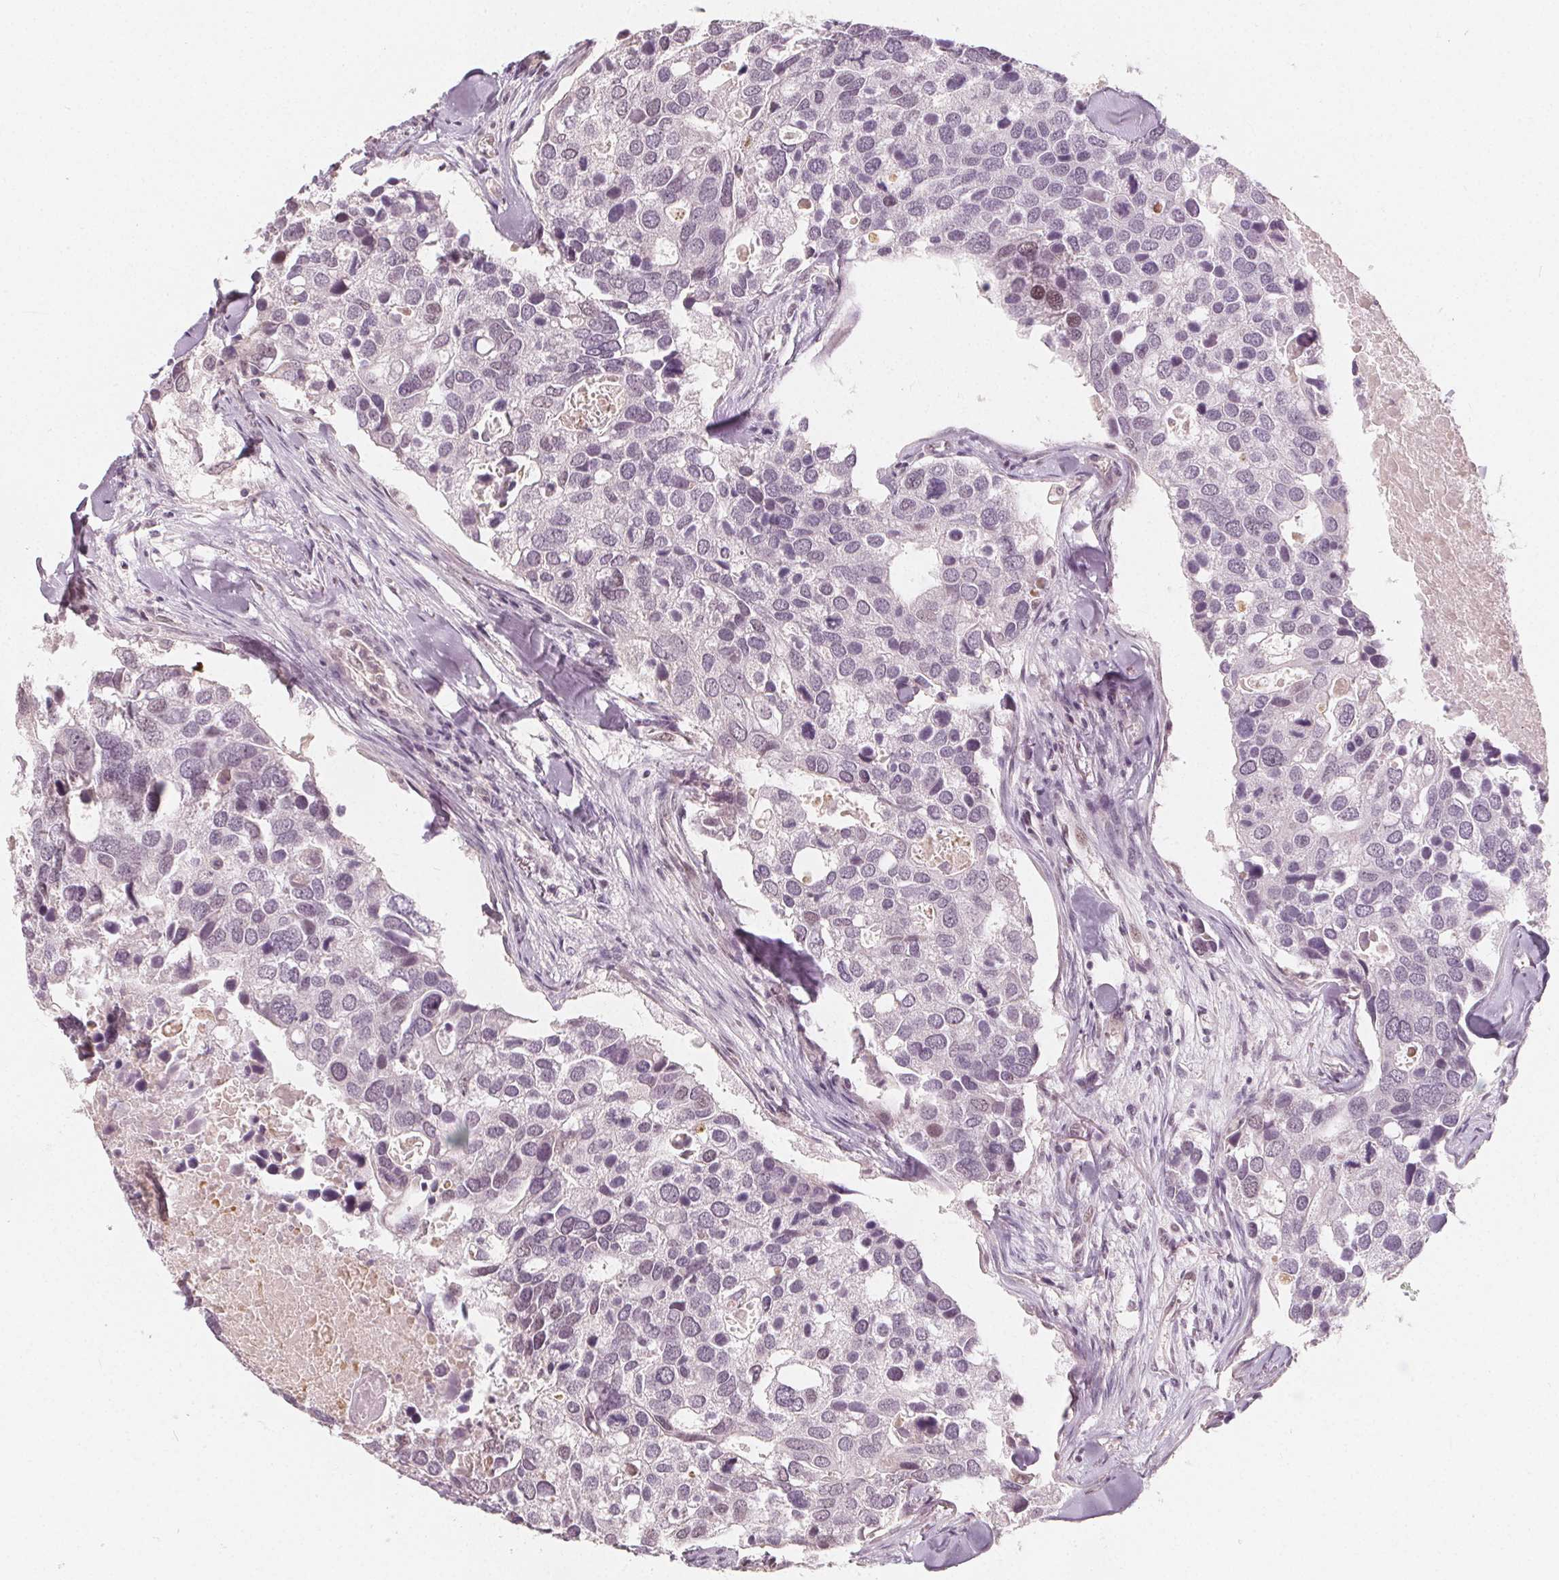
{"staining": {"intensity": "negative", "quantity": "none", "location": "none"}, "tissue": "breast cancer", "cell_type": "Tumor cells", "image_type": "cancer", "snomed": [{"axis": "morphology", "description": "Duct carcinoma"}, {"axis": "topography", "description": "Breast"}], "caption": "Immunohistochemistry (IHC) of breast cancer displays no staining in tumor cells. Brightfield microscopy of immunohistochemistry (IHC) stained with DAB (brown) and hematoxylin (blue), captured at high magnification.", "gene": "NUP210L", "patient": {"sex": "female", "age": 83}}